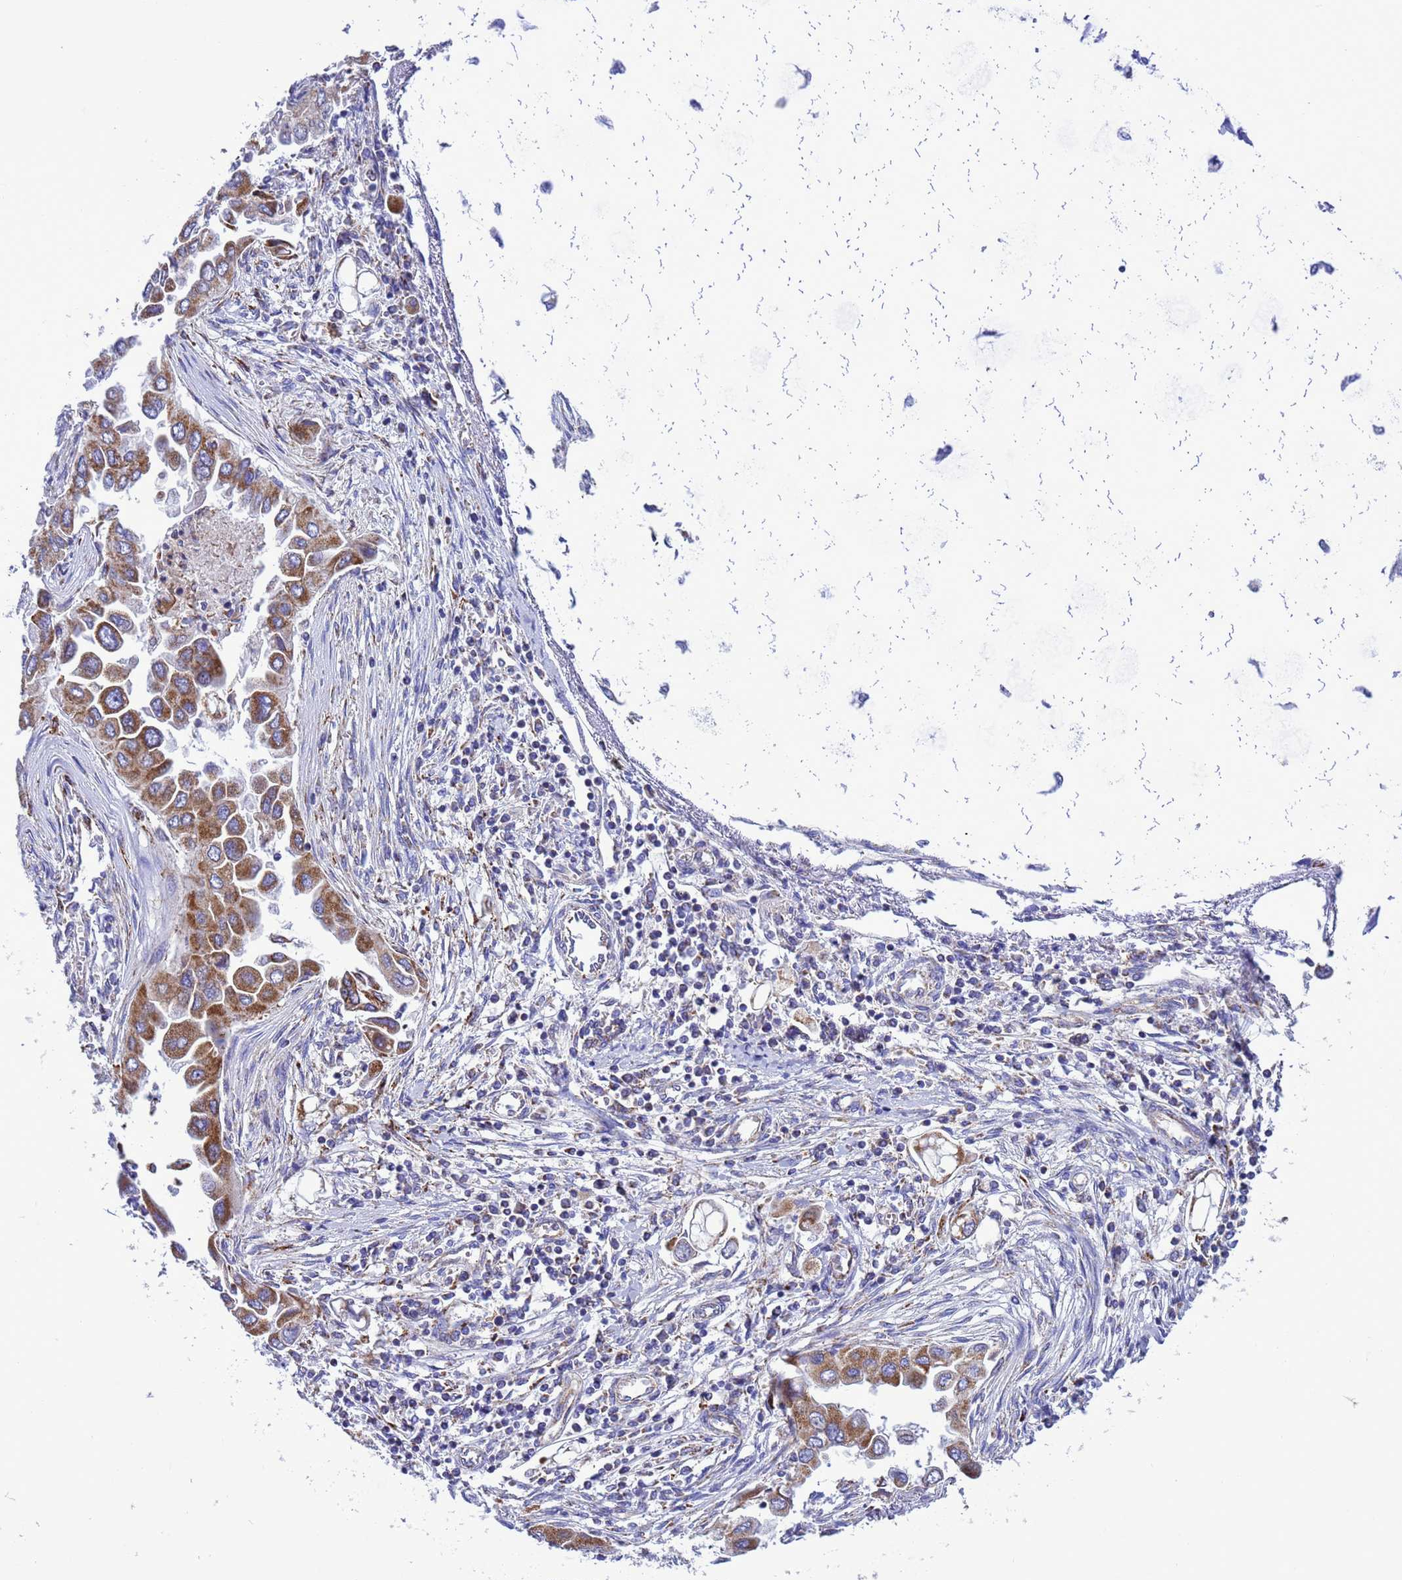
{"staining": {"intensity": "moderate", "quantity": ">75%", "location": "cytoplasmic/membranous"}, "tissue": "lung cancer", "cell_type": "Tumor cells", "image_type": "cancer", "snomed": [{"axis": "morphology", "description": "Adenocarcinoma, NOS"}, {"axis": "topography", "description": "Lung"}], "caption": "Immunohistochemical staining of adenocarcinoma (lung) displays medium levels of moderate cytoplasmic/membranous protein expression in approximately >75% of tumor cells.", "gene": "CCDC191", "patient": {"sex": "female", "age": 76}}